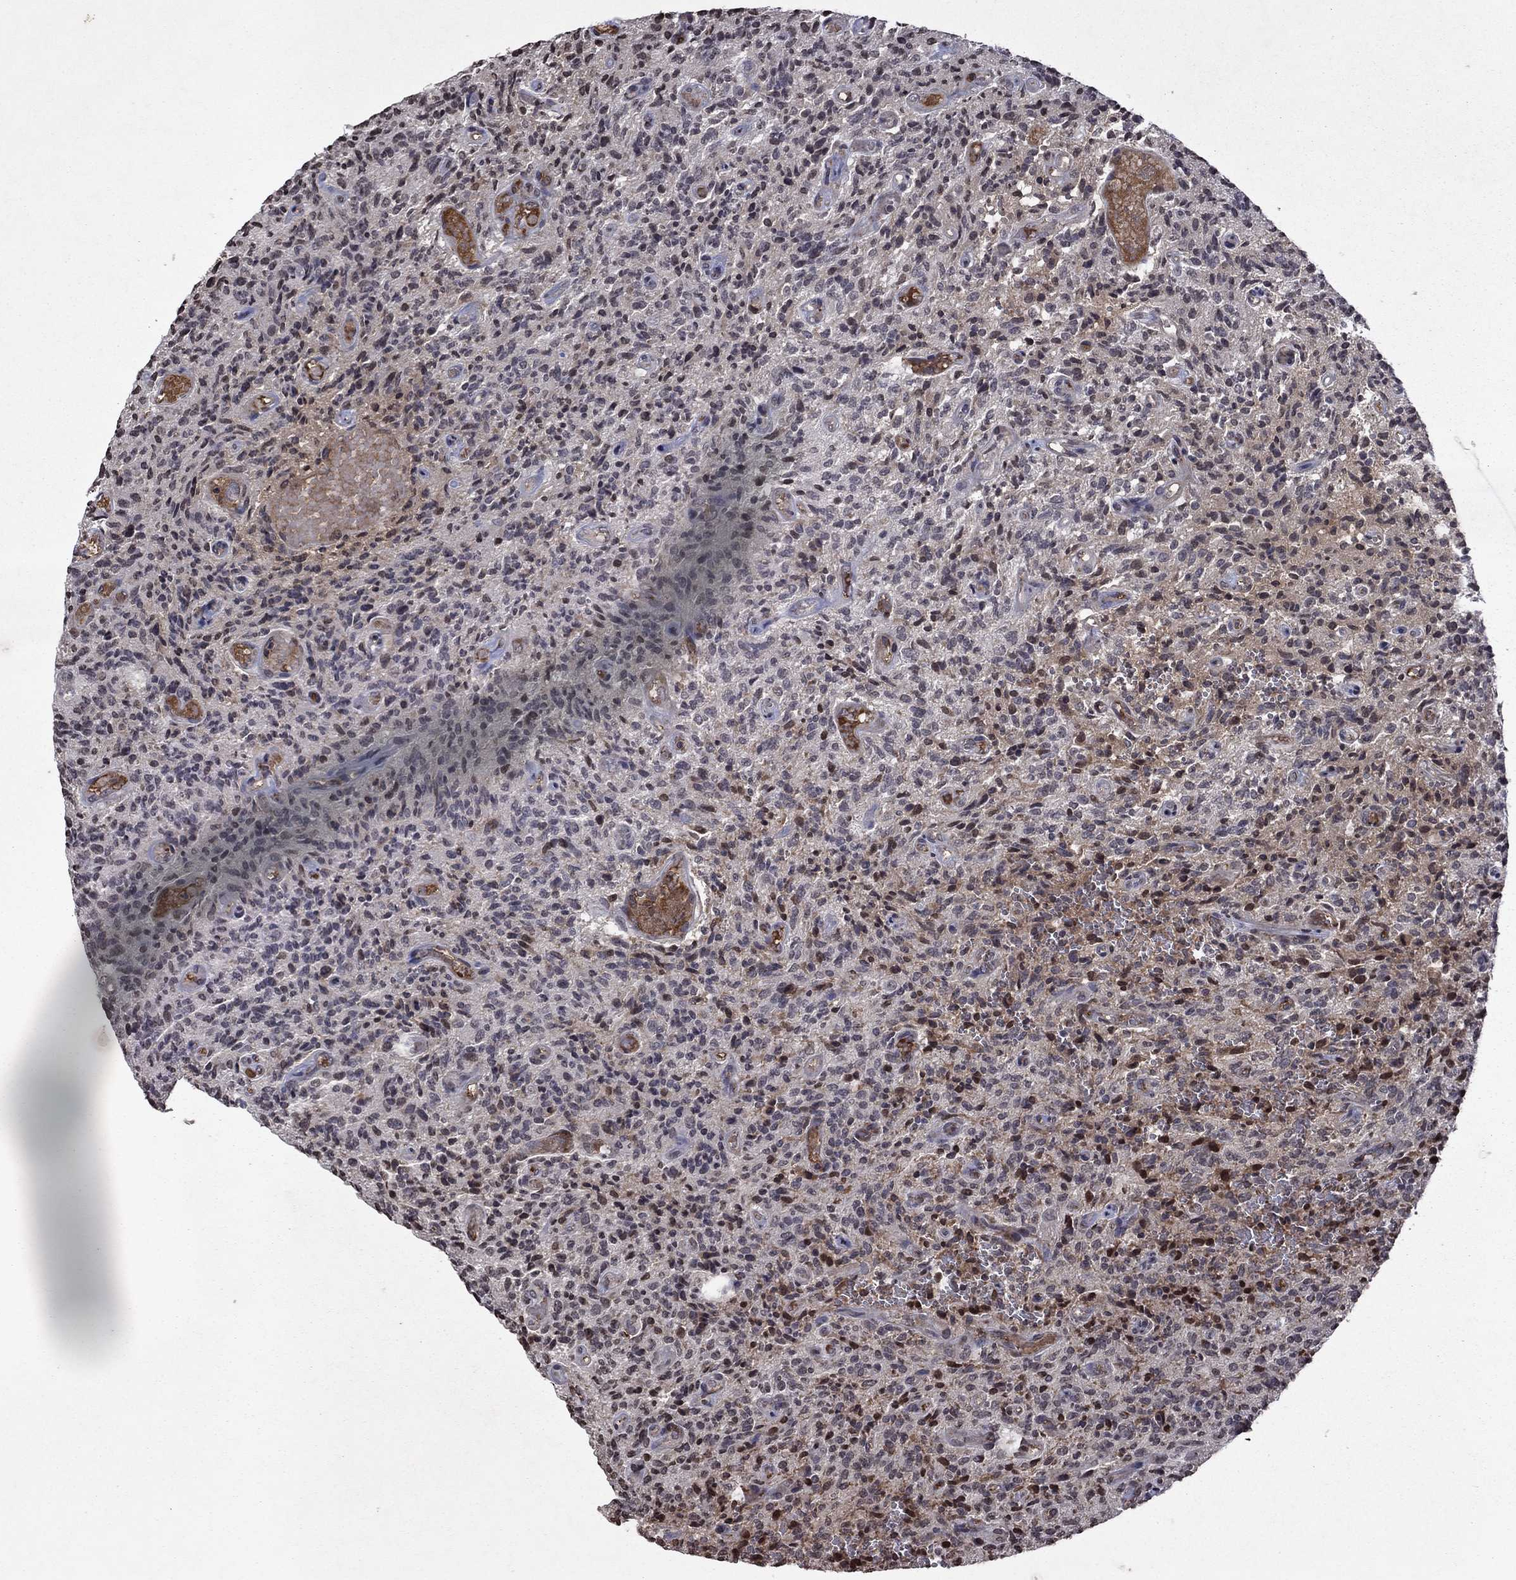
{"staining": {"intensity": "negative", "quantity": "none", "location": "none"}, "tissue": "glioma", "cell_type": "Tumor cells", "image_type": "cancer", "snomed": [{"axis": "morphology", "description": "Glioma, malignant, High grade"}, {"axis": "topography", "description": "Brain"}], "caption": "The IHC micrograph has no significant staining in tumor cells of malignant glioma (high-grade) tissue.", "gene": "NLGN1", "patient": {"sex": "male", "age": 64}}